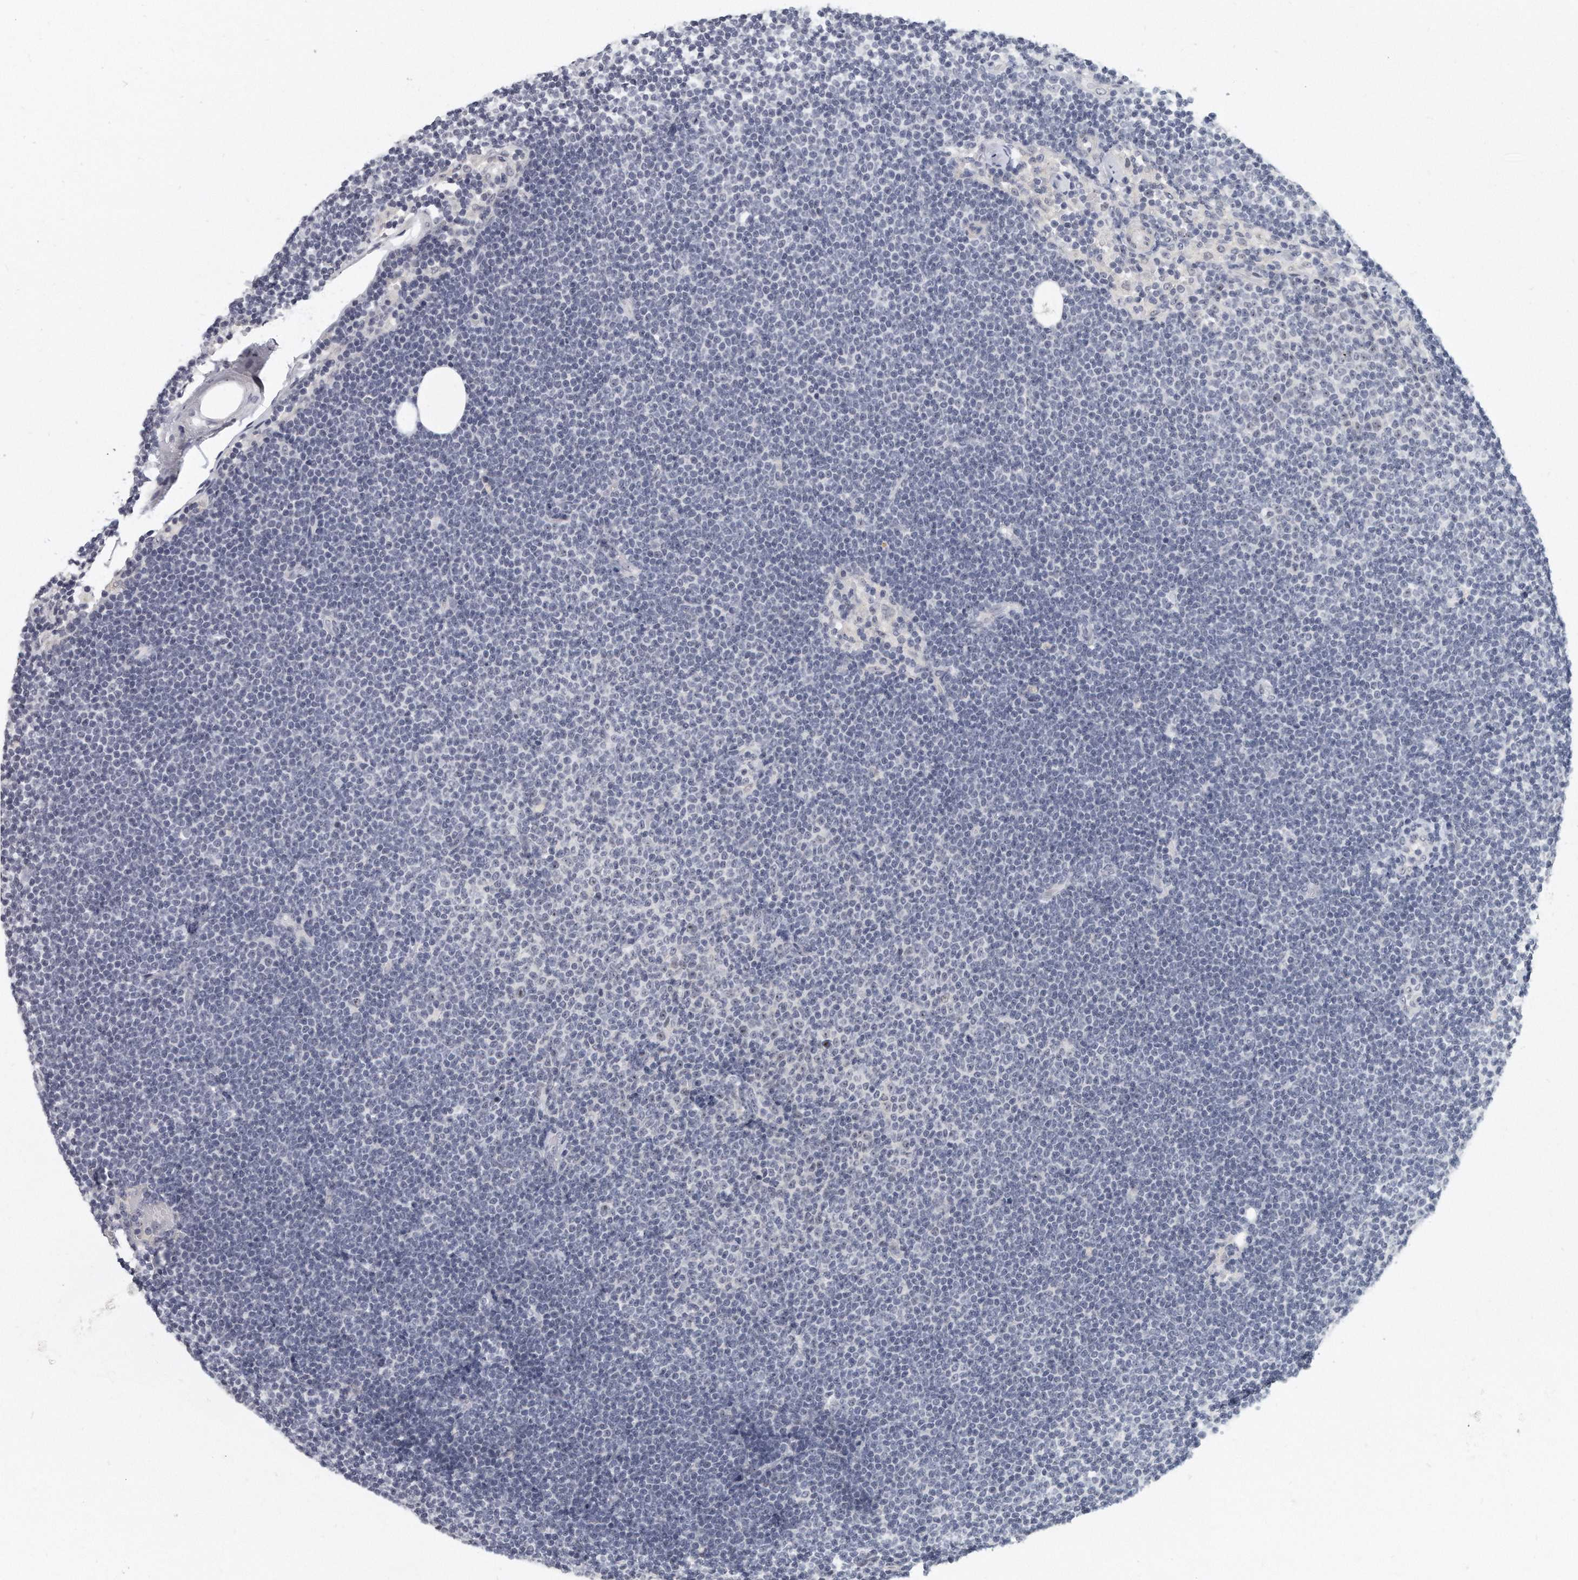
{"staining": {"intensity": "negative", "quantity": "none", "location": "none"}, "tissue": "lymphoma", "cell_type": "Tumor cells", "image_type": "cancer", "snomed": [{"axis": "morphology", "description": "Malignant lymphoma, non-Hodgkin's type, Low grade"}, {"axis": "topography", "description": "Lymph node"}], "caption": "This is an IHC photomicrograph of lymphoma. There is no staining in tumor cells.", "gene": "TFCP2L1", "patient": {"sex": "female", "age": 53}}